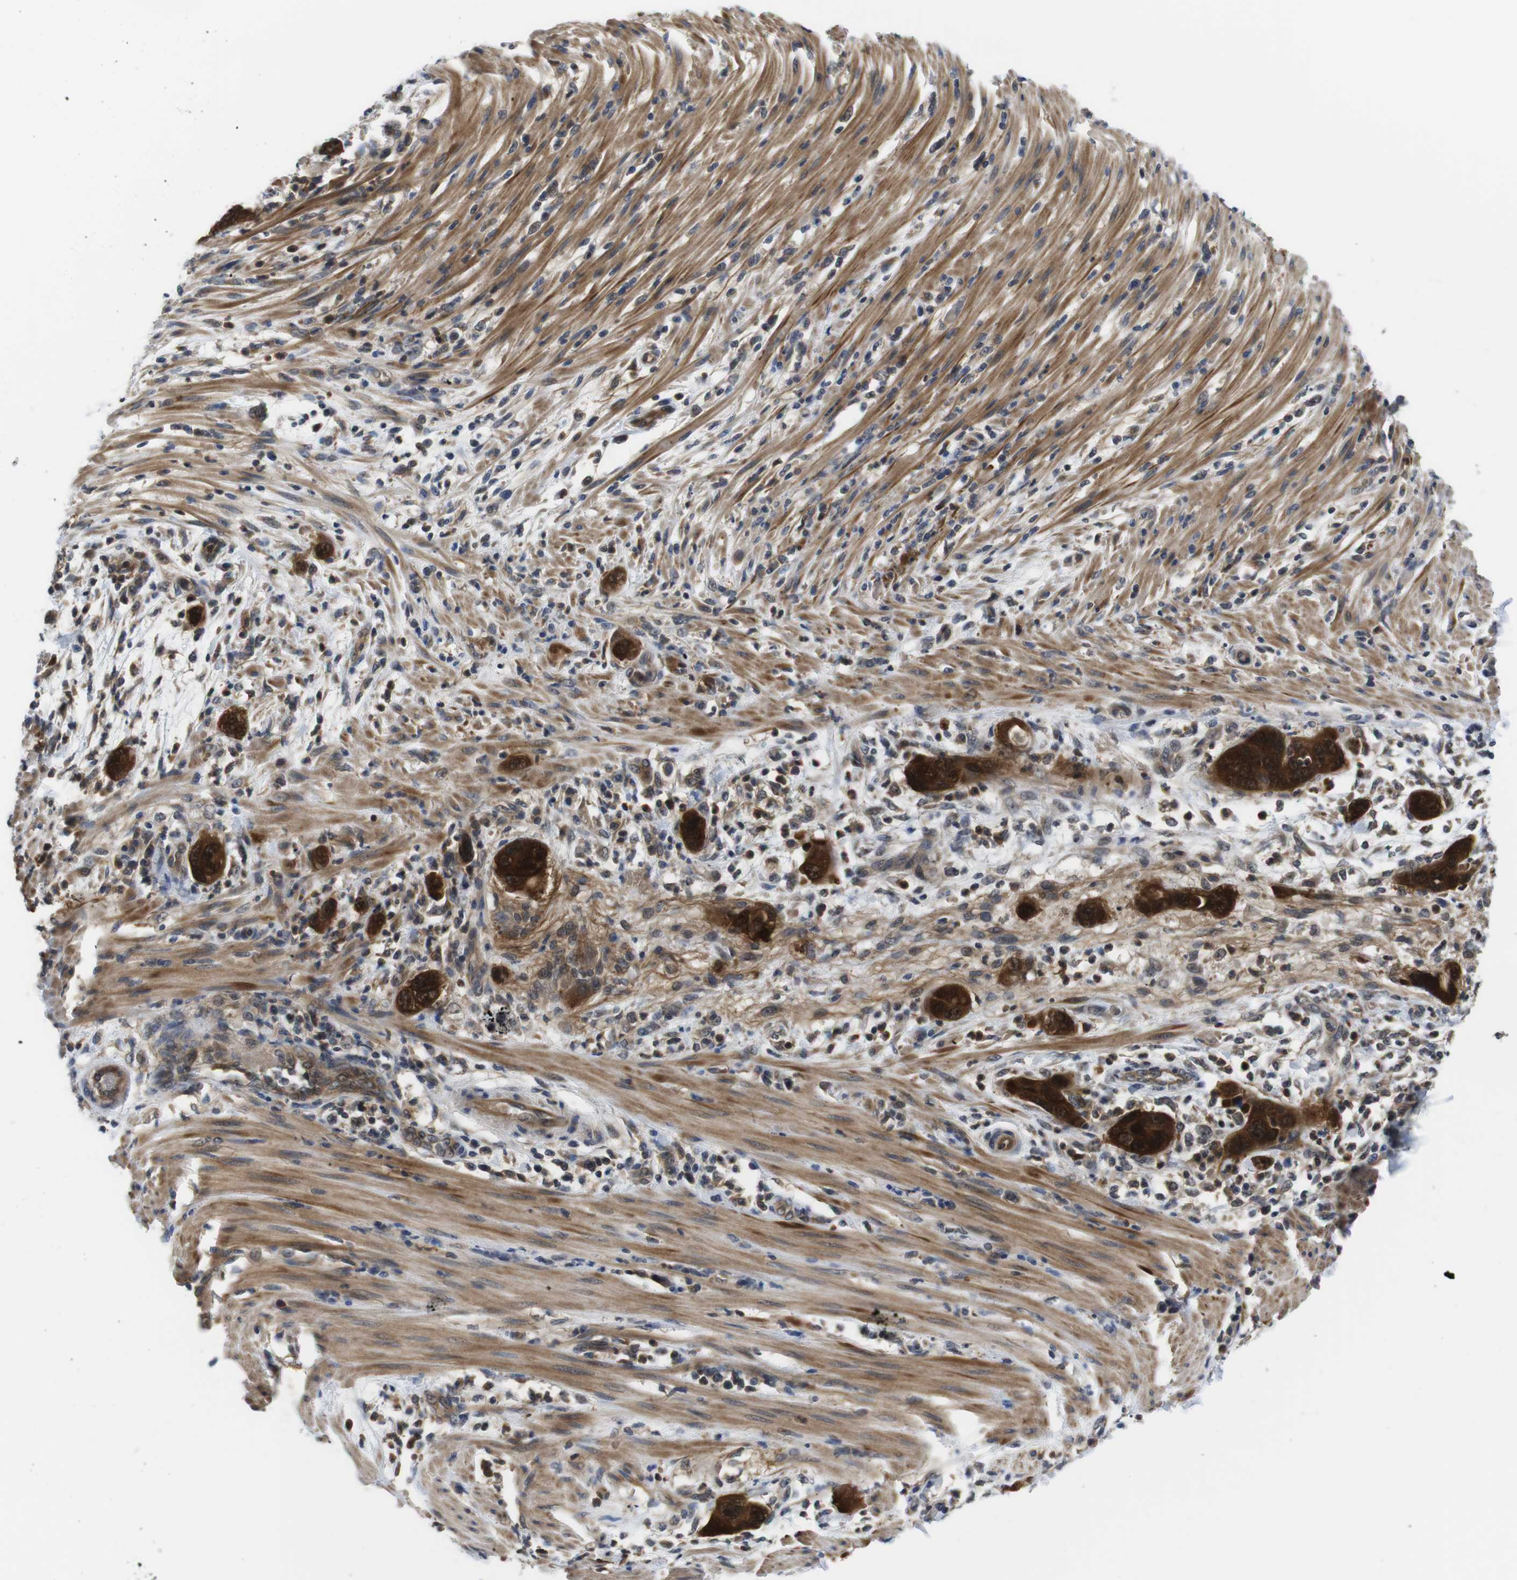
{"staining": {"intensity": "strong", "quantity": ">75%", "location": "cytoplasmic/membranous"}, "tissue": "pancreatic cancer", "cell_type": "Tumor cells", "image_type": "cancer", "snomed": [{"axis": "morphology", "description": "Adenocarcinoma, NOS"}, {"axis": "topography", "description": "Pancreas"}], "caption": "Immunohistochemistry (IHC) of adenocarcinoma (pancreatic) demonstrates high levels of strong cytoplasmic/membranous expression in approximately >75% of tumor cells. (Stains: DAB (3,3'-diaminobenzidine) in brown, nuclei in blue, Microscopy: brightfield microscopy at high magnification).", "gene": "FADD", "patient": {"sex": "female", "age": 71}}